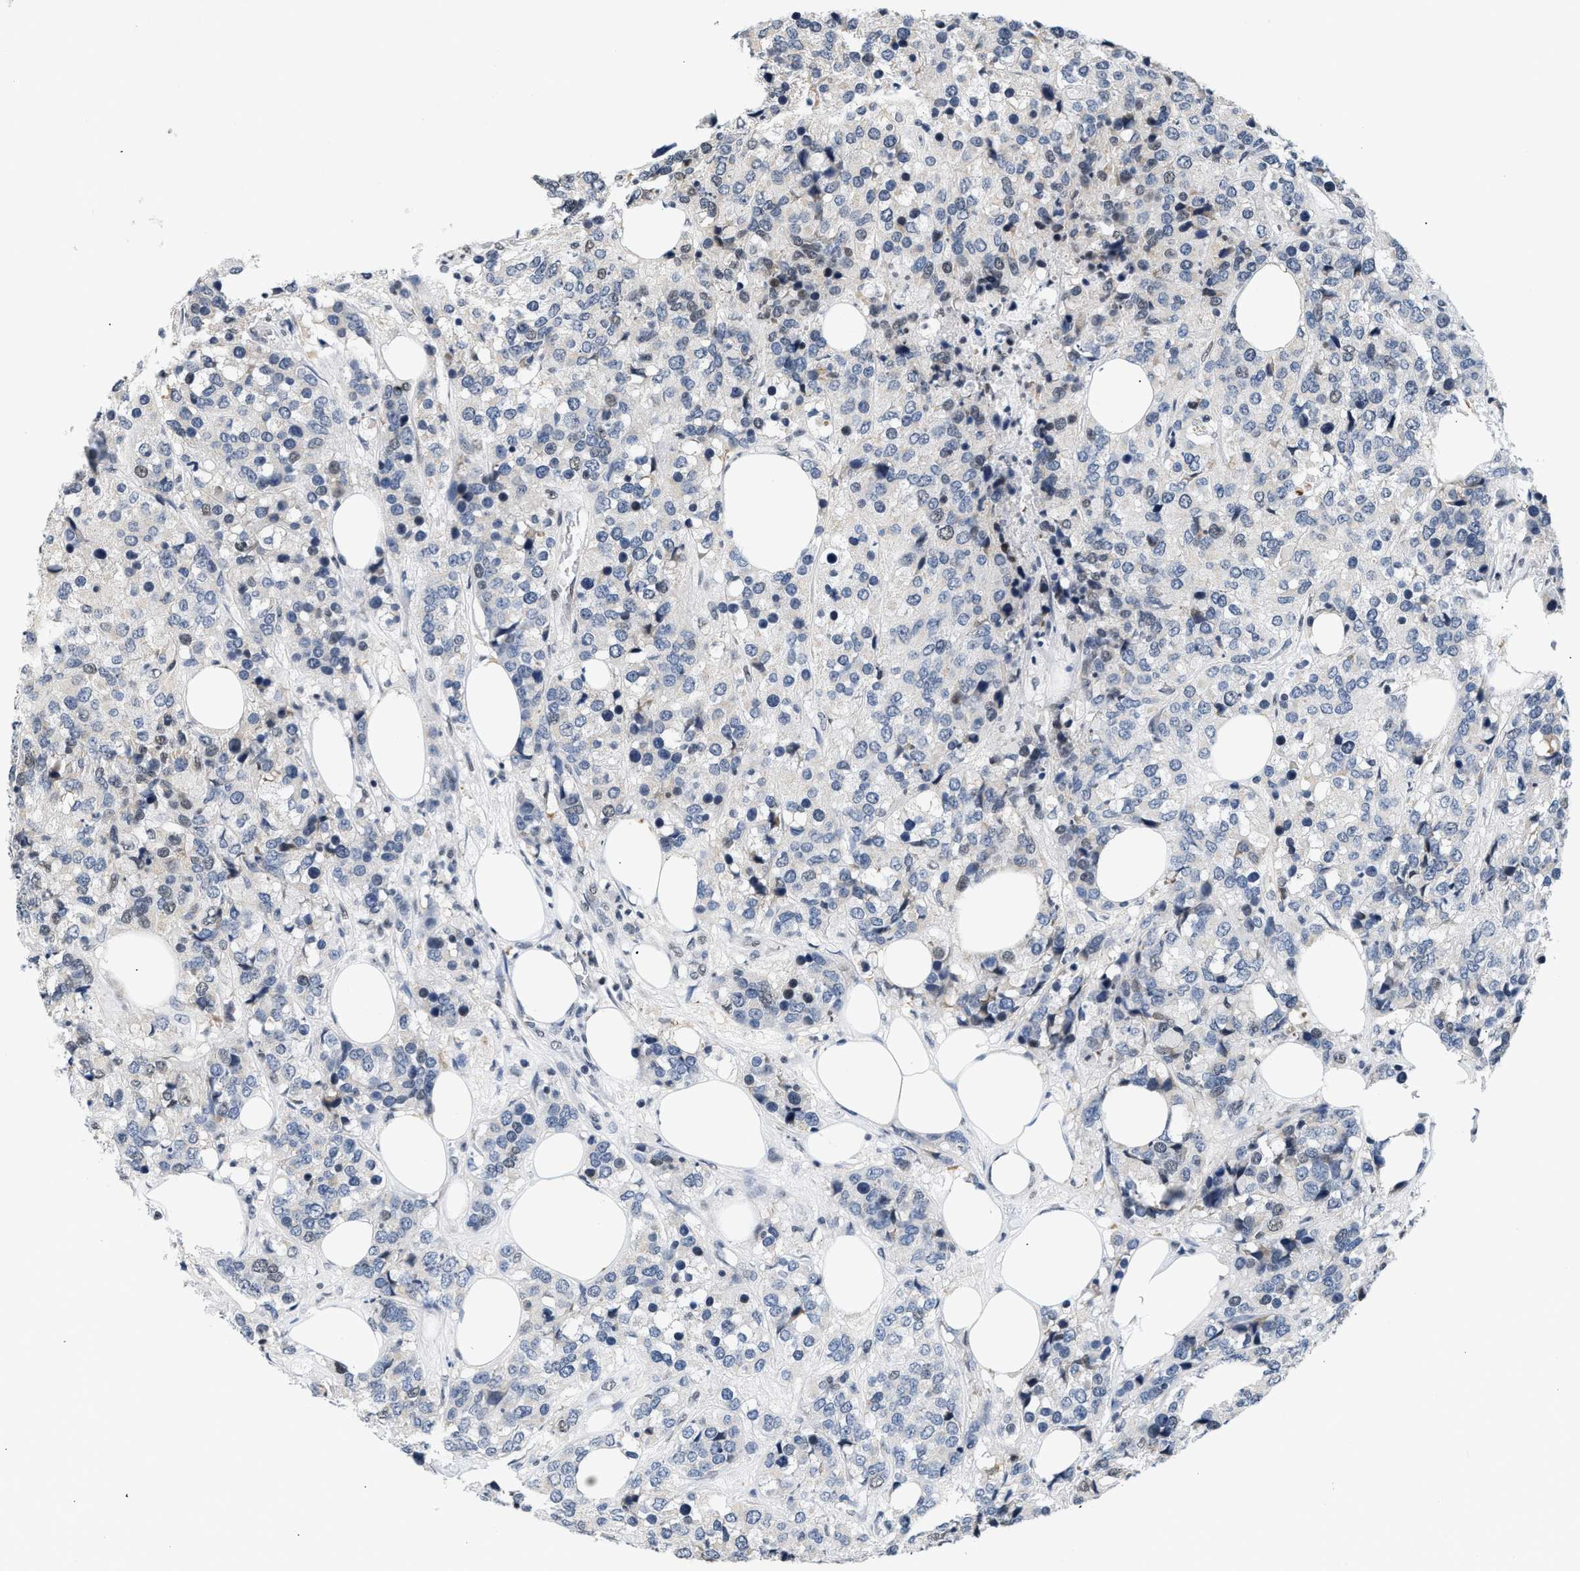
{"staining": {"intensity": "negative", "quantity": "none", "location": "none"}, "tissue": "breast cancer", "cell_type": "Tumor cells", "image_type": "cancer", "snomed": [{"axis": "morphology", "description": "Lobular carcinoma"}, {"axis": "topography", "description": "Breast"}], "caption": "Immunohistochemistry photomicrograph of neoplastic tissue: human breast cancer (lobular carcinoma) stained with DAB demonstrates no significant protein expression in tumor cells. (DAB IHC with hematoxylin counter stain).", "gene": "RAF1", "patient": {"sex": "female", "age": 59}}